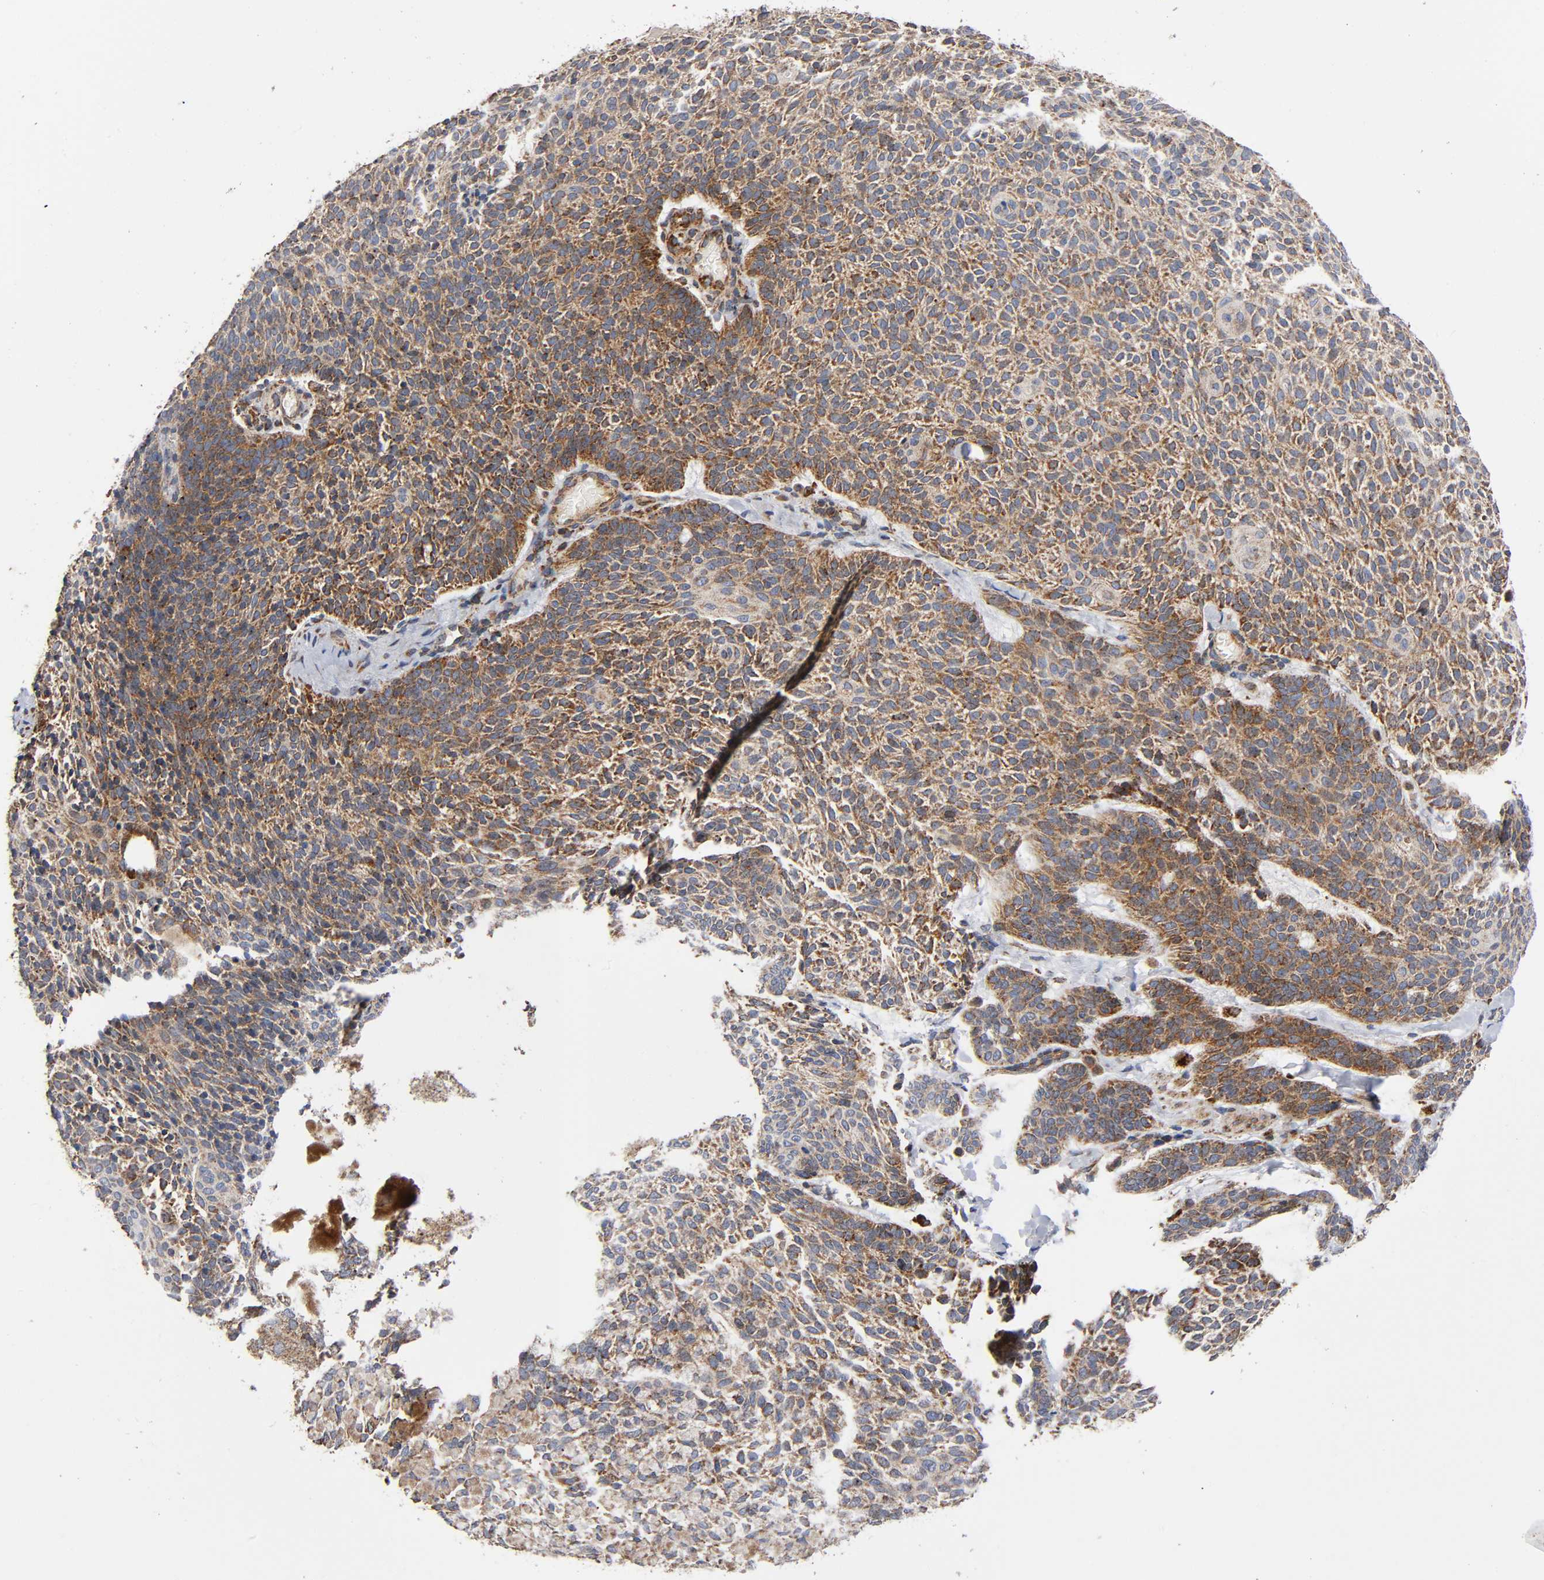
{"staining": {"intensity": "moderate", "quantity": ">75%", "location": "cytoplasmic/membranous"}, "tissue": "skin cancer", "cell_type": "Tumor cells", "image_type": "cancer", "snomed": [{"axis": "morphology", "description": "Normal tissue, NOS"}, {"axis": "morphology", "description": "Basal cell carcinoma"}, {"axis": "topography", "description": "Skin"}], "caption": "Approximately >75% of tumor cells in human skin cancer demonstrate moderate cytoplasmic/membranous protein staining as visualized by brown immunohistochemical staining.", "gene": "MAP3K1", "patient": {"sex": "female", "age": 70}}